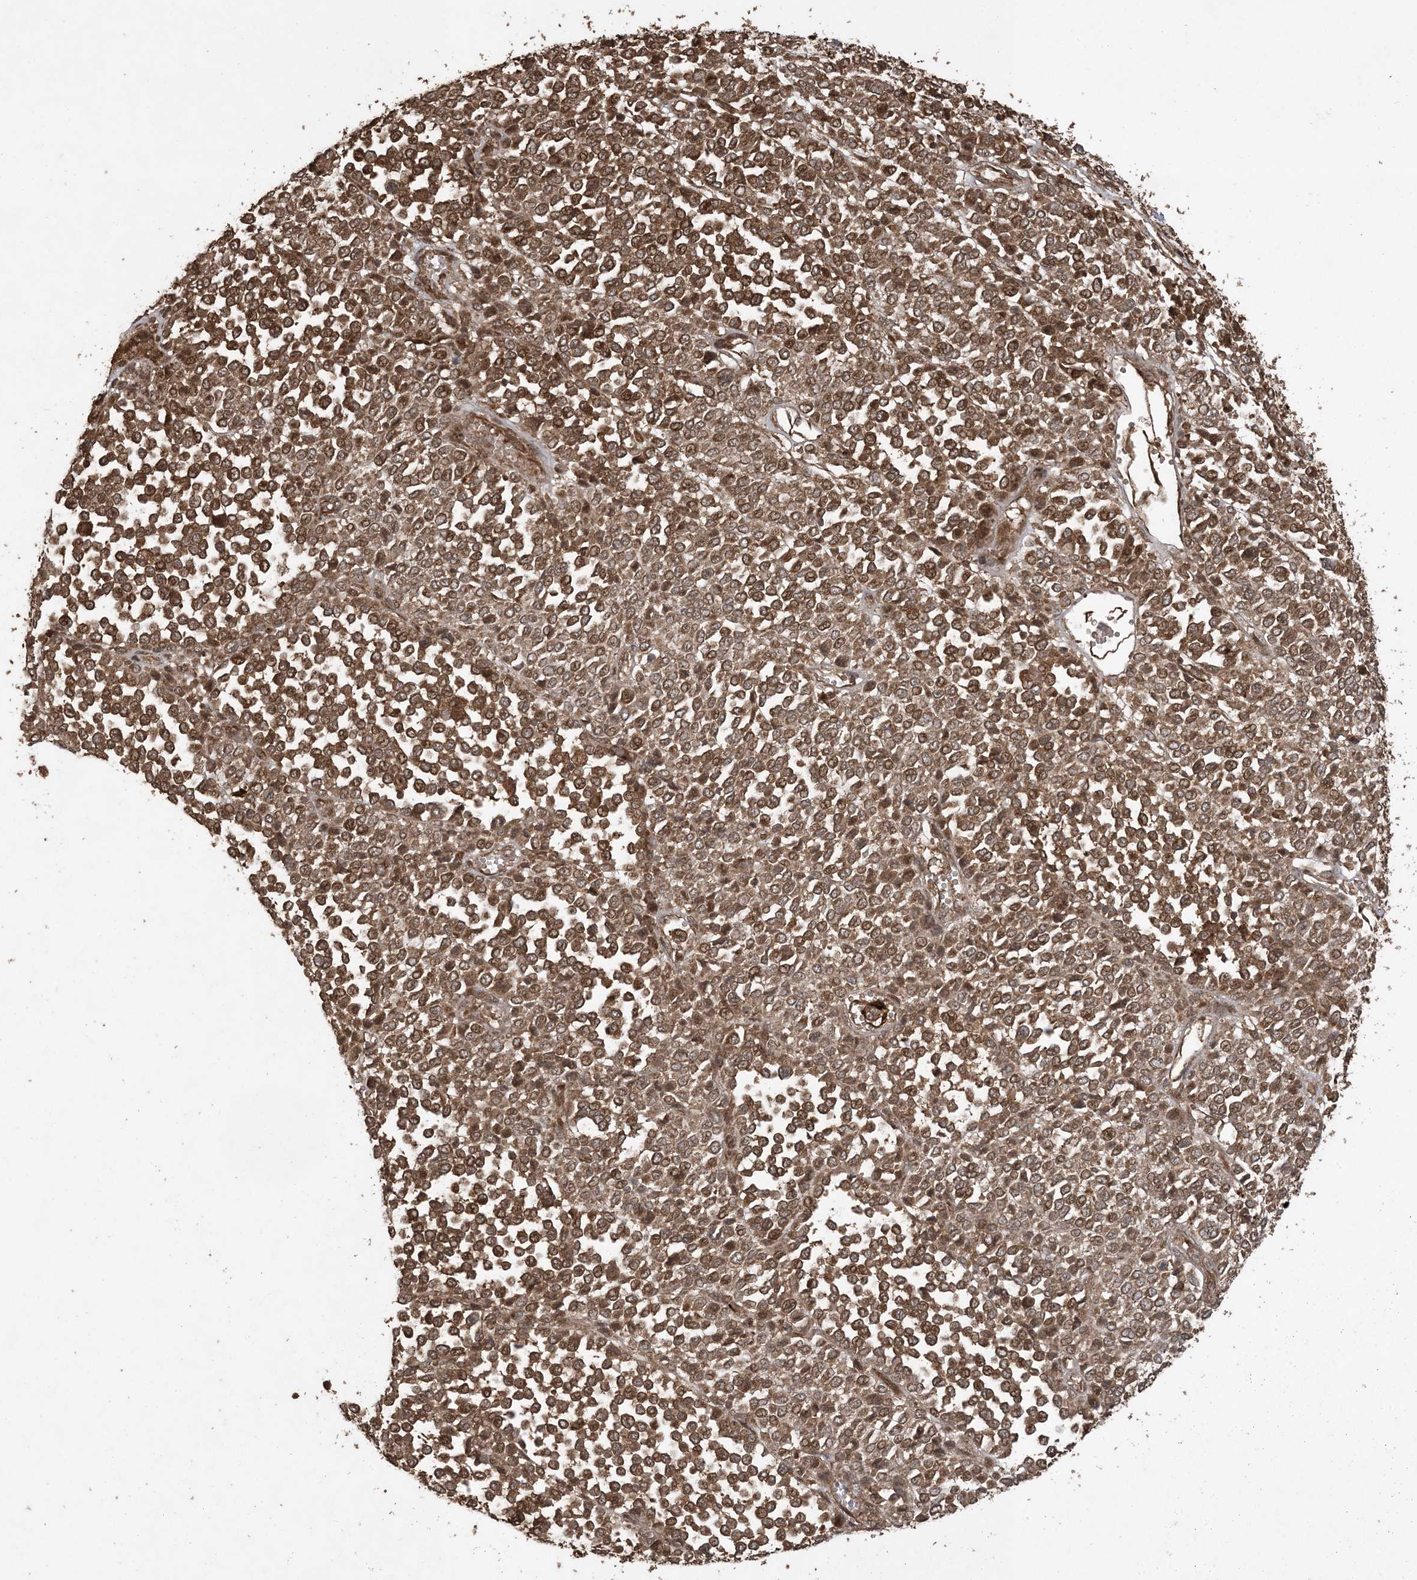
{"staining": {"intensity": "moderate", "quantity": ">75%", "location": "cytoplasmic/membranous,nuclear"}, "tissue": "melanoma", "cell_type": "Tumor cells", "image_type": "cancer", "snomed": [{"axis": "morphology", "description": "Malignant melanoma, Metastatic site"}, {"axis": "topography", "description": "Pancreas"}], "caption": "Protein staining exhibits moderate cytoplasmic/membranous and nuclear positivity in about >75% of tumor cells in malignant melanoma (metastatic site).", "gene": "EFCAB8", "patient": {"sex": "female", "age": 30}}